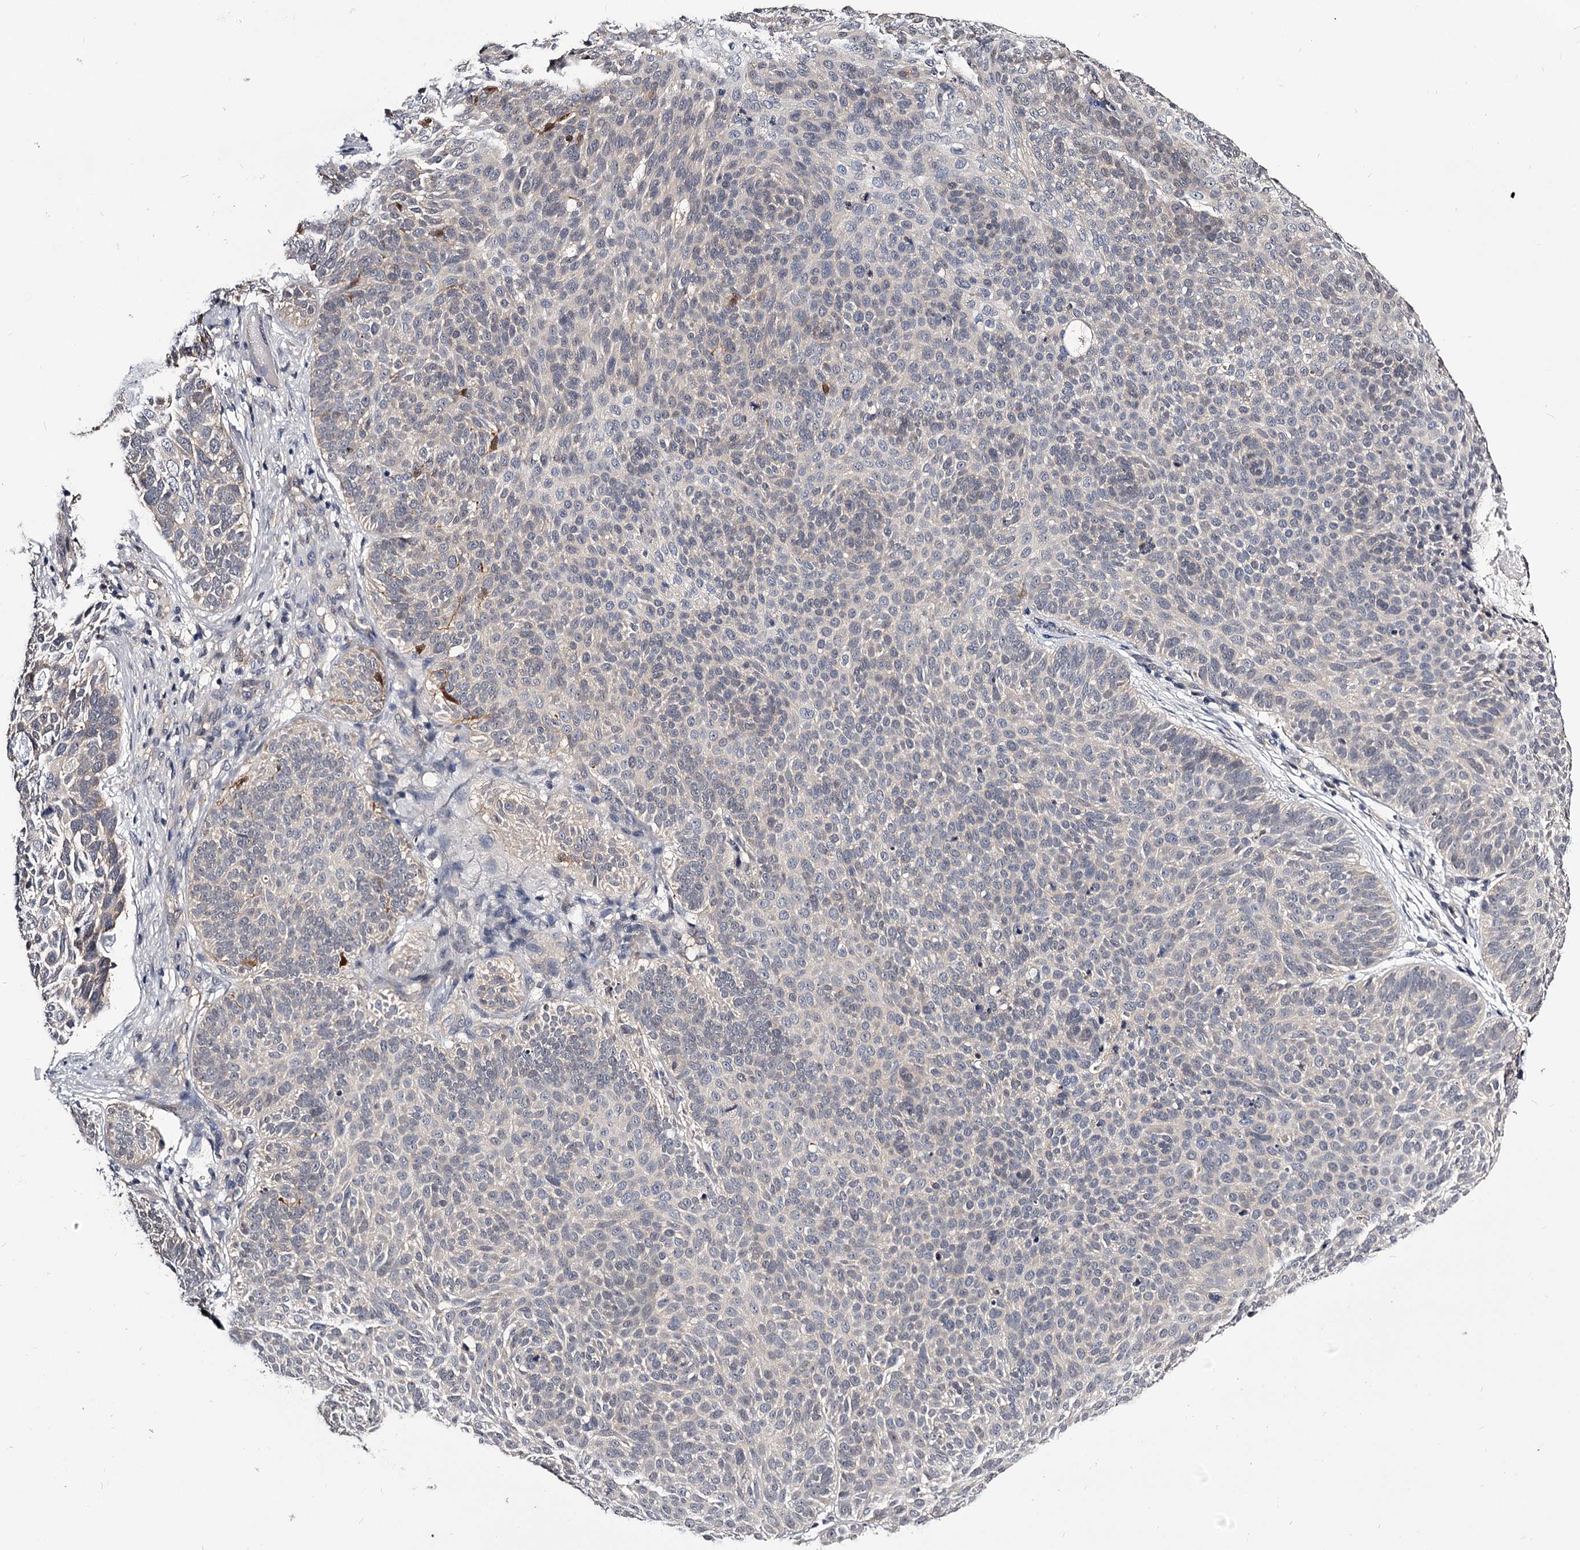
{"staining": {"intensity": "negative", "quantity": "none", "location": "none"}, "tissue": "skin cancer", "cell_type": "Tumor cells", "image_type": "cancer", "snomed": [{"axis": "morphology", "description": "Basal cell carcinoma"}, {"axis": "topography", "description": "Skin"}], "caption": "An immunohistochemistry (IHC) photomicrograph of skin basal cell carcinoma is shown. There is no staining in tumor cells of skin basal cell carcinoma. (IHC, brightfield microscopy, high magnification).", "gene": "GSTO1", "patient": {"sex": "male", "age": 85}}